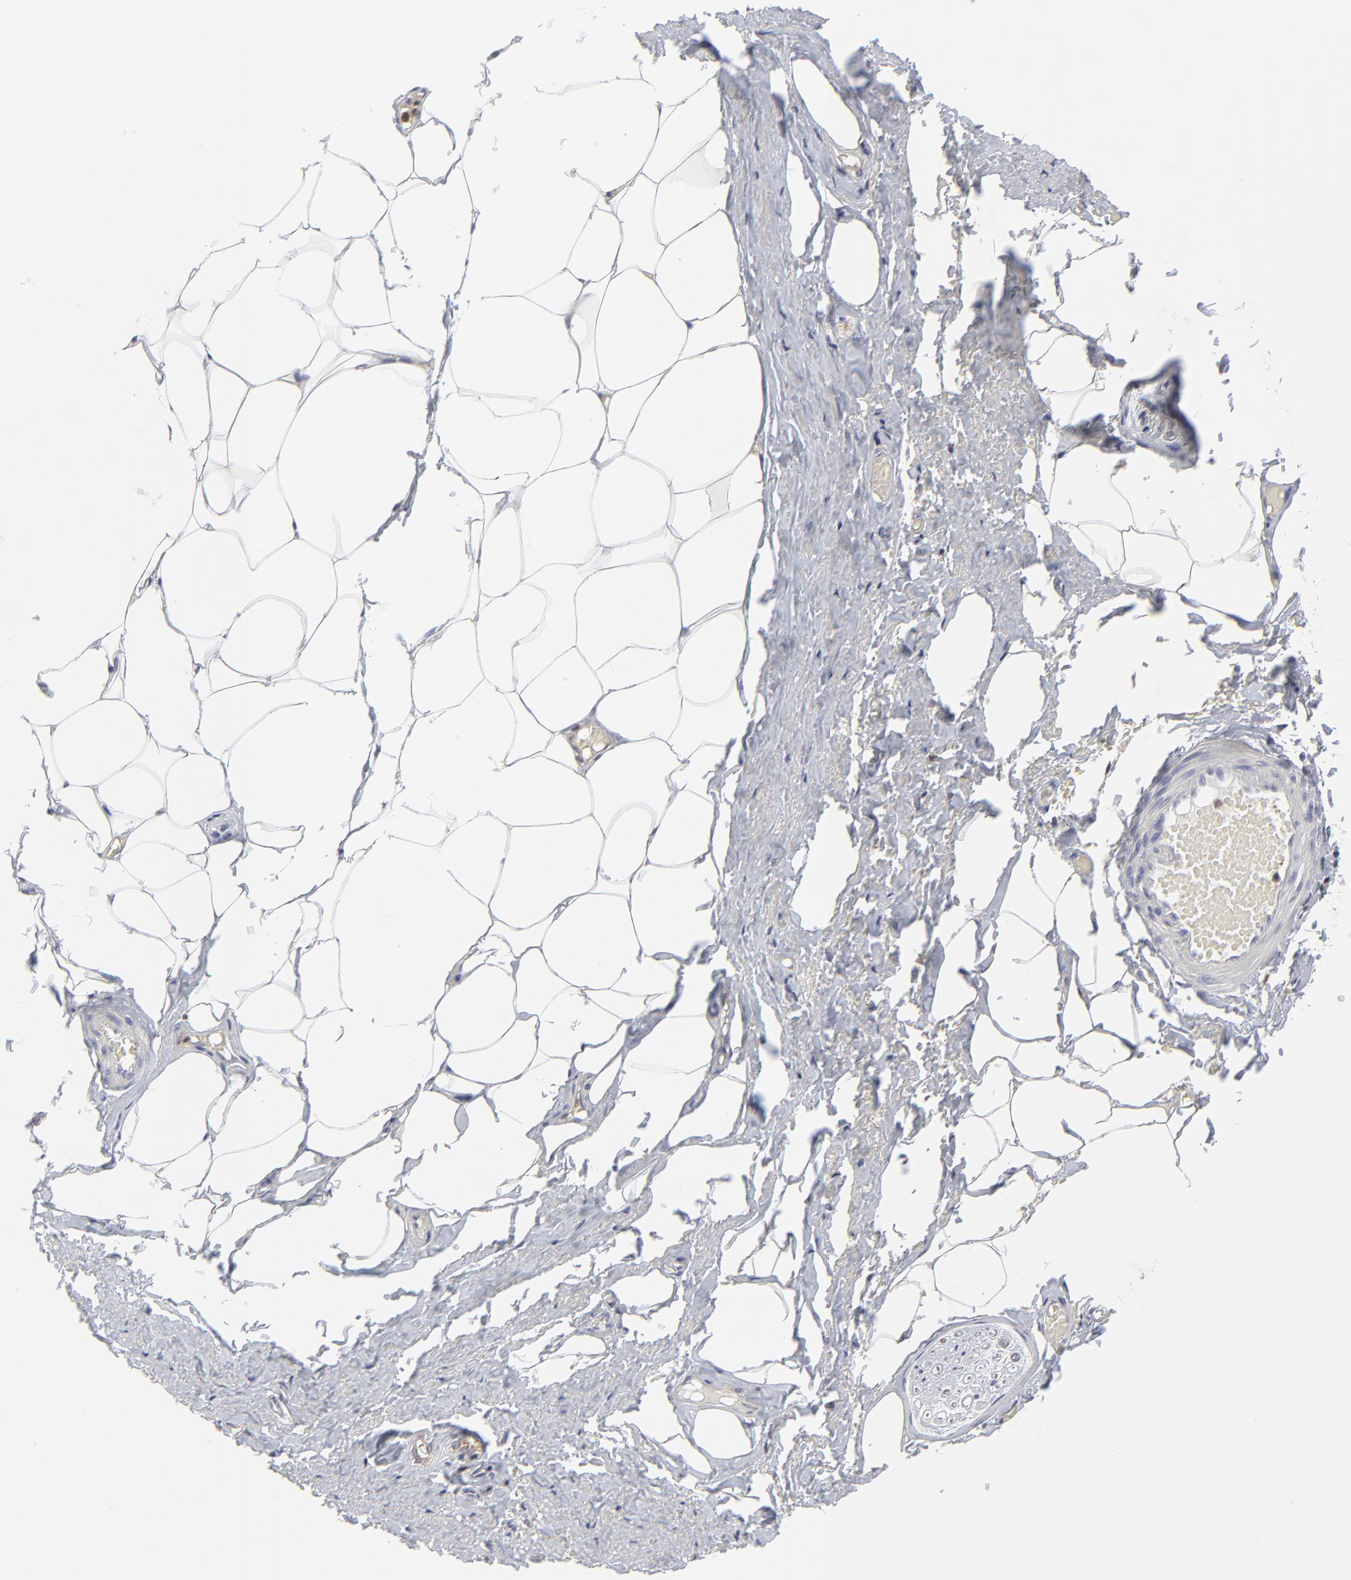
{"staining": {"intensity": "negative", "quantity": "none", "location": "none"}, "tissue": "adipose tissue", "cell_type": "Adipocytes", "image_type": "normal", "snomed": [{"axis": "morphology", "description": "Normal tissue, NOS"}, {"axis": "topography", "description": "Soft tissue"}, {"axis": "topography", "description": "Peripheral nerve tissue"}], "caption": "Adipose tissue stained for a protein using immunohistochemistry (IHC) displays no positivity adipocytes.", "gene": "CASP3", "patient": {"sex": "female", "age": 68}}